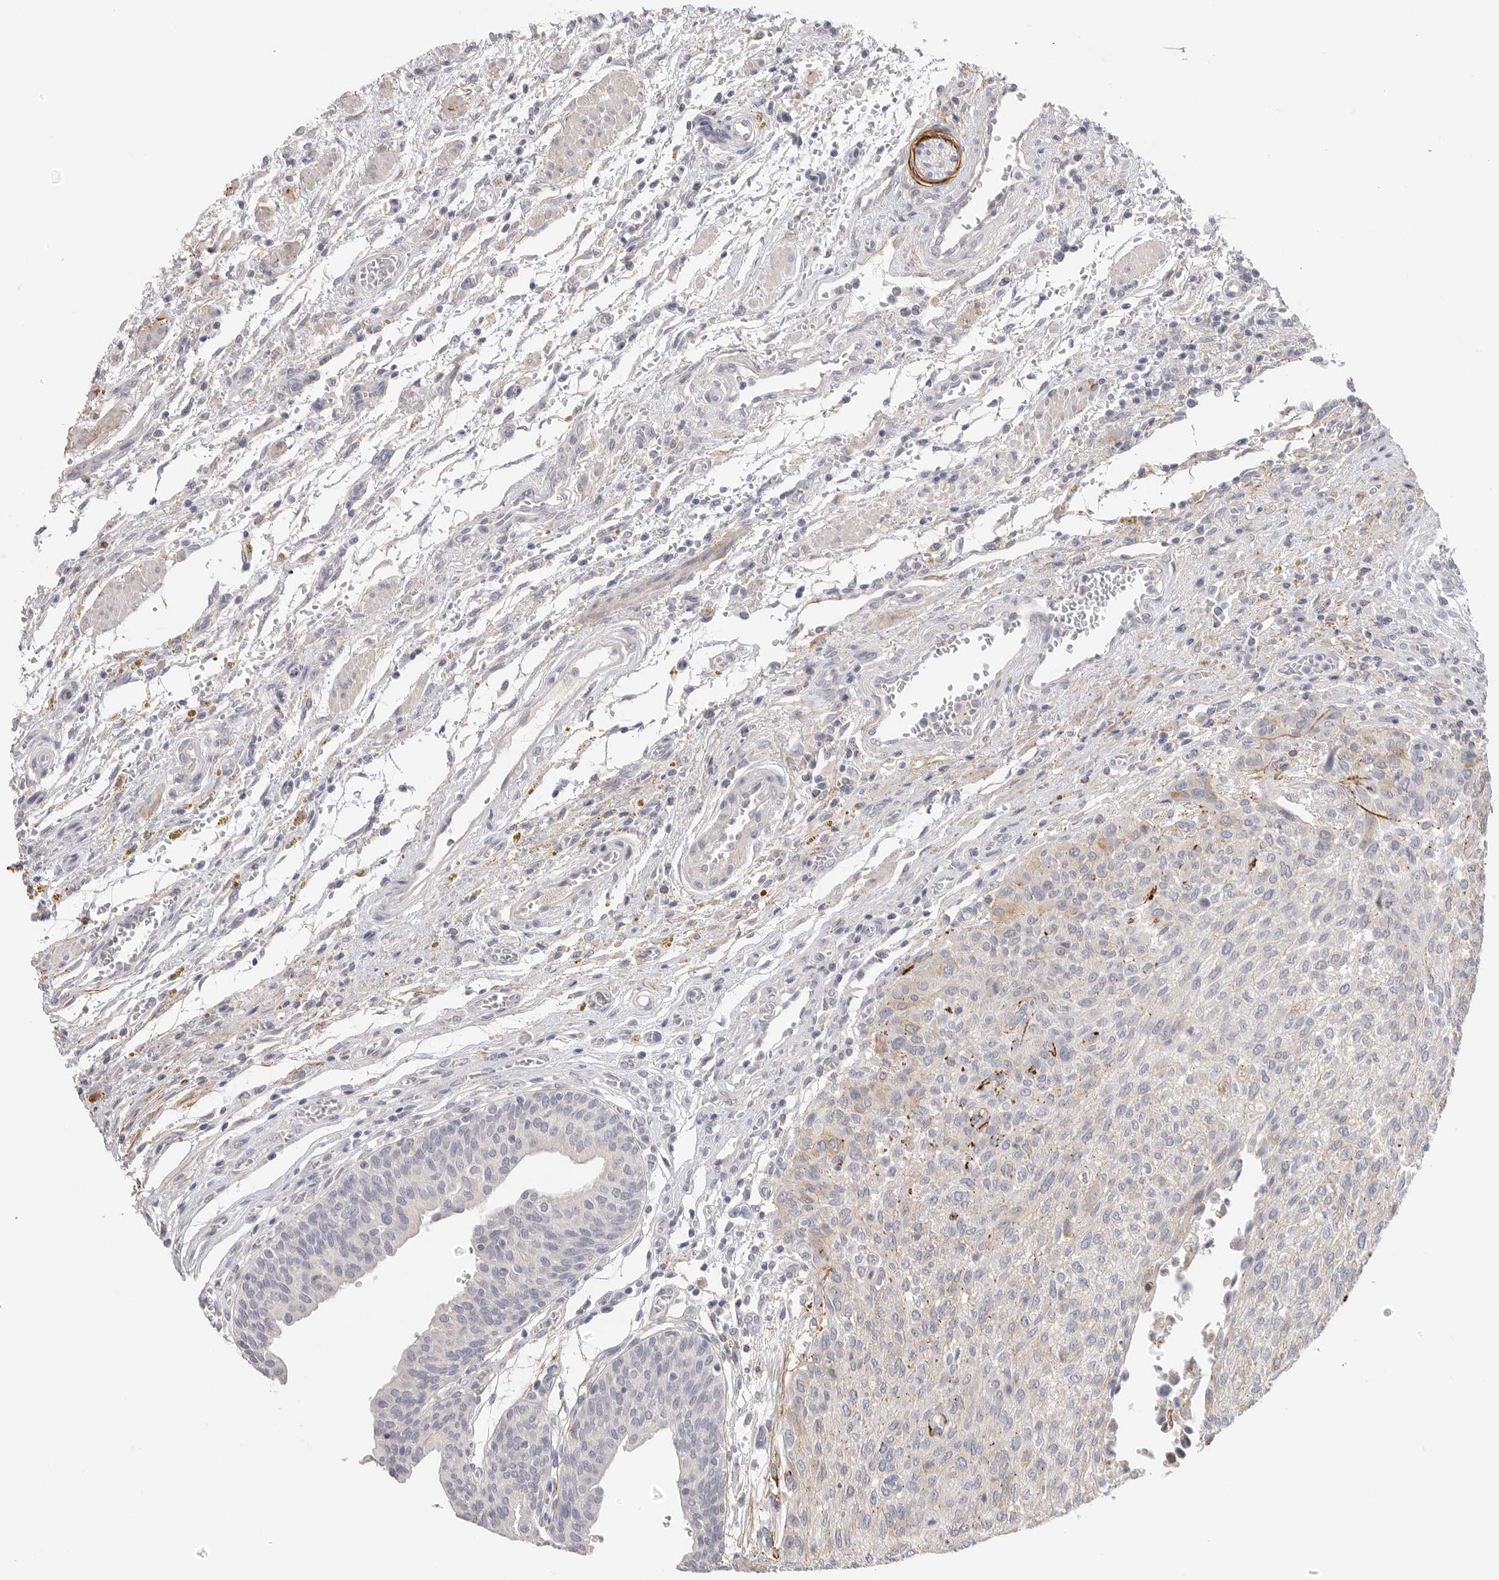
{"staining": {"intensity": "moderate", "quantity": "25%-75%", "location": "cytoplasmic/membranous"}, "tissue": "urothelial cancer", "cell_type": "Tumor cells", "image_type": "cancer", "snomed": [{"axis": "morphology", "description": "Urothelial carcinoma, Low grade"}, {"axis": "morphology", "description": "Urothelial carcinoma, High grade"}, {"axis": "topography", "description": "Urinary bladder"}], "caption": "About 25%-75% of tumor cells in human low-grade urothelial carcinoma show moderate cytoplasmic/membranous protein positivity as visualized by brown immunohistochemical staining.", "gene": "FBN2", "patient": {"sex": "male", "age": 35}}